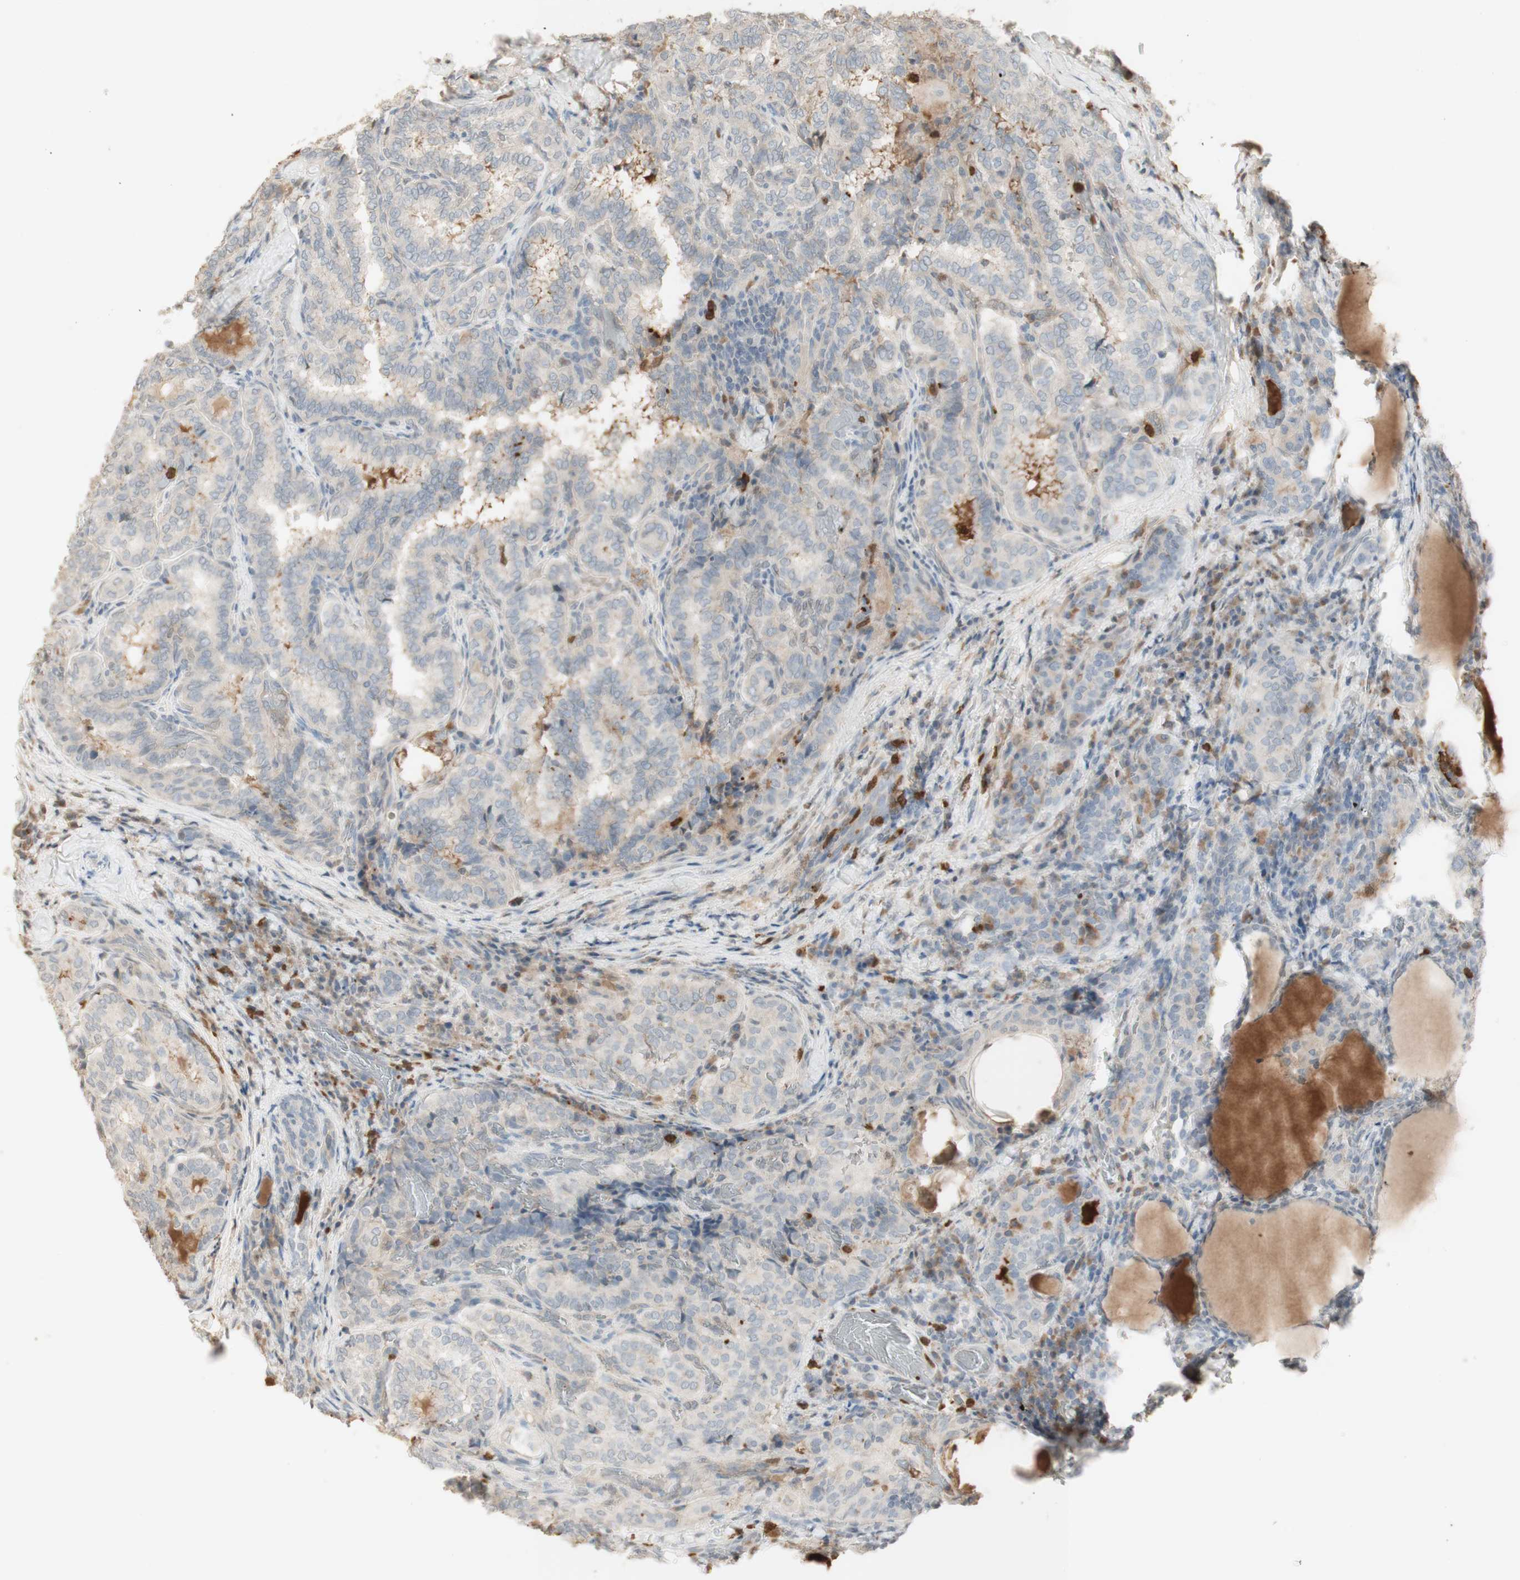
{"staining": {"intensity": "negative", "quantity": "none", "location": "none"}, "tissue": "thyroid cancer", "cell_type": "Tumor cells", "image_type": "cancer", "snomed": [{"axis": "morphology", "description": "Normal tissue, NOS"}, {"axis": "morphology", "description": "Papillary adenocarcinoma, NOS"}, {"axis": "topography", "description": "Thyroid gland"}], "caption": "Micrograph shows no significant protein staining in tumor cells of thyroid cancer.", "gene": "NID1", "patient": {"sex": "female", "age": 30}}